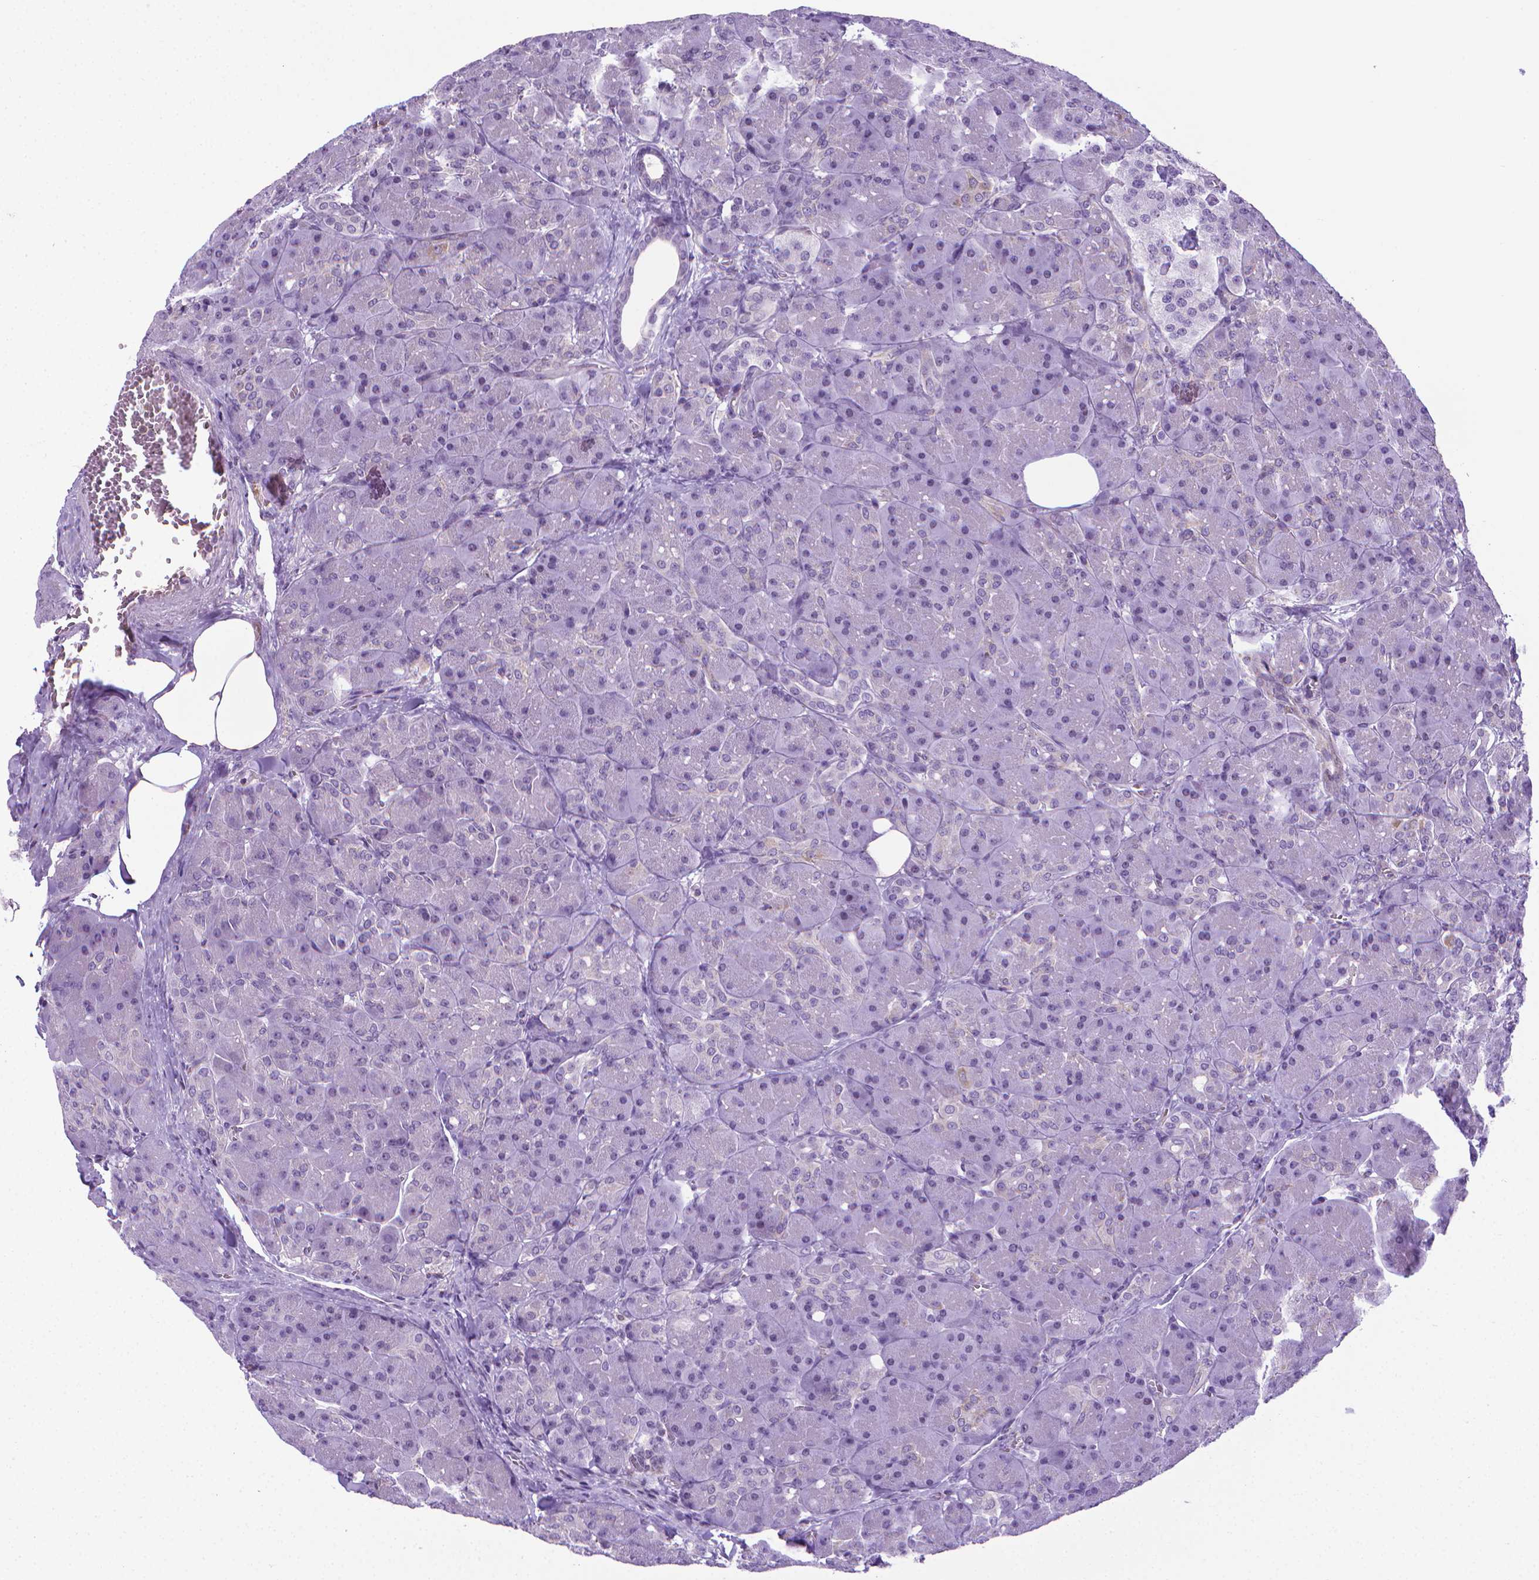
{"staining": {"intensity": "negative", "quantity": "none", "location": "none"}, "tissue": "pancreas", "cell_type": "Exocrine glandular cells", "image_type": "normal", "snomed": [{"axis": "morphology", "description": "Normal tissue, NOS"}, {"axis": "topography", "description": "Pancreas"}], "caption": "An IHC histopathology image of unremarkable pancreas is shown. There is no staining in exocrine glandular cells of pancreas.", "gene": "POU3F3", "patient": {"sex": "male", "age": 55}}